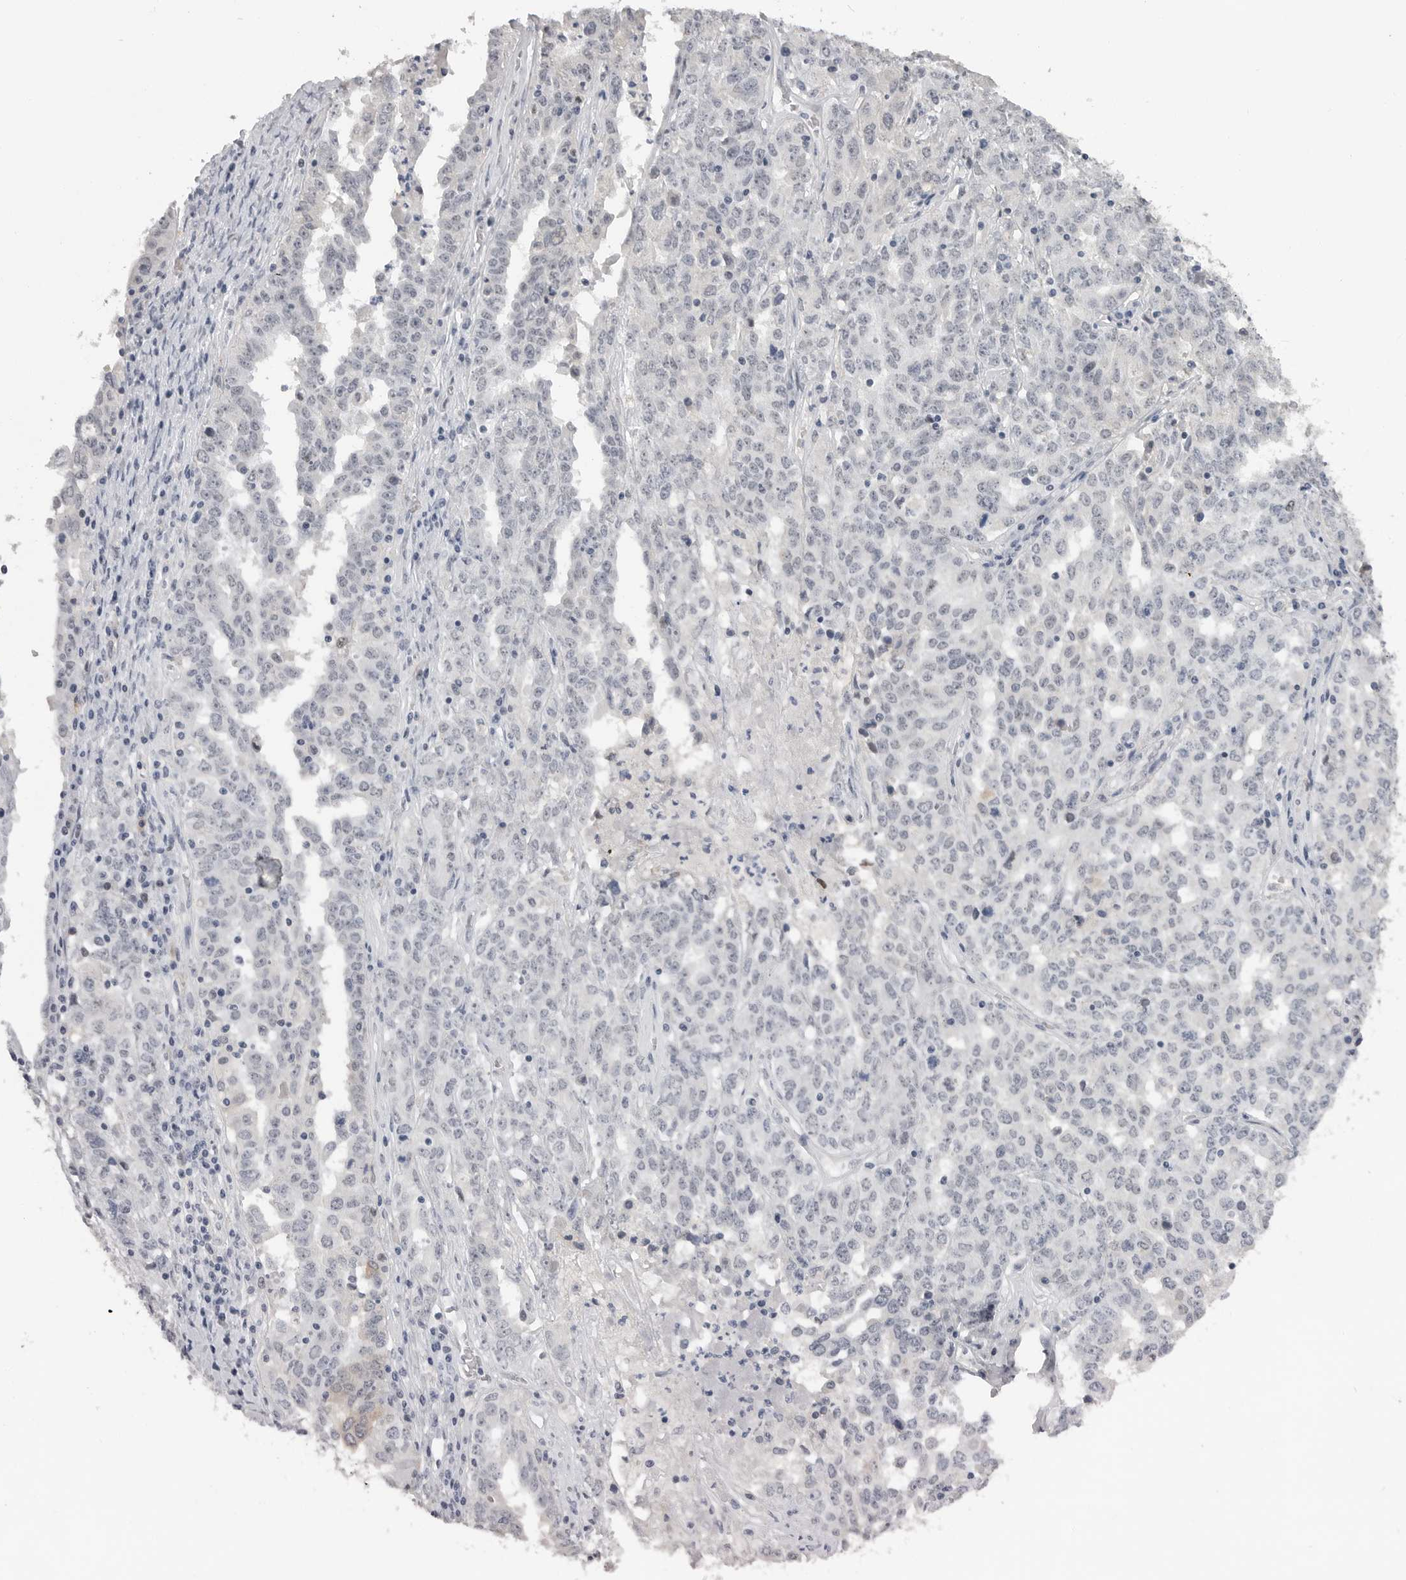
{"staining": {"intensity": "negative", "quantity": "none", "location": "none"}, "tissue": "ovarian cancer", "cell_type": "Tumor cells", "image_type": "cancer", "snomed": [{"axis": "morphology", "description": "Carcinoma, endometroid"}, {"axis": "topography", "description": "Ovary"}], "caption": "DAB (3,3'-diaminobenzidine) immunohistochemical staining of human endometroid carcinoma (ovarian) reveals no significant positivity in tumor cells. (DAB immunohistochemistry (IHC) with hematoxylin counter stain).", "gene": "PLEKHF1", "patient": {"sex": "female", "age": 62}}